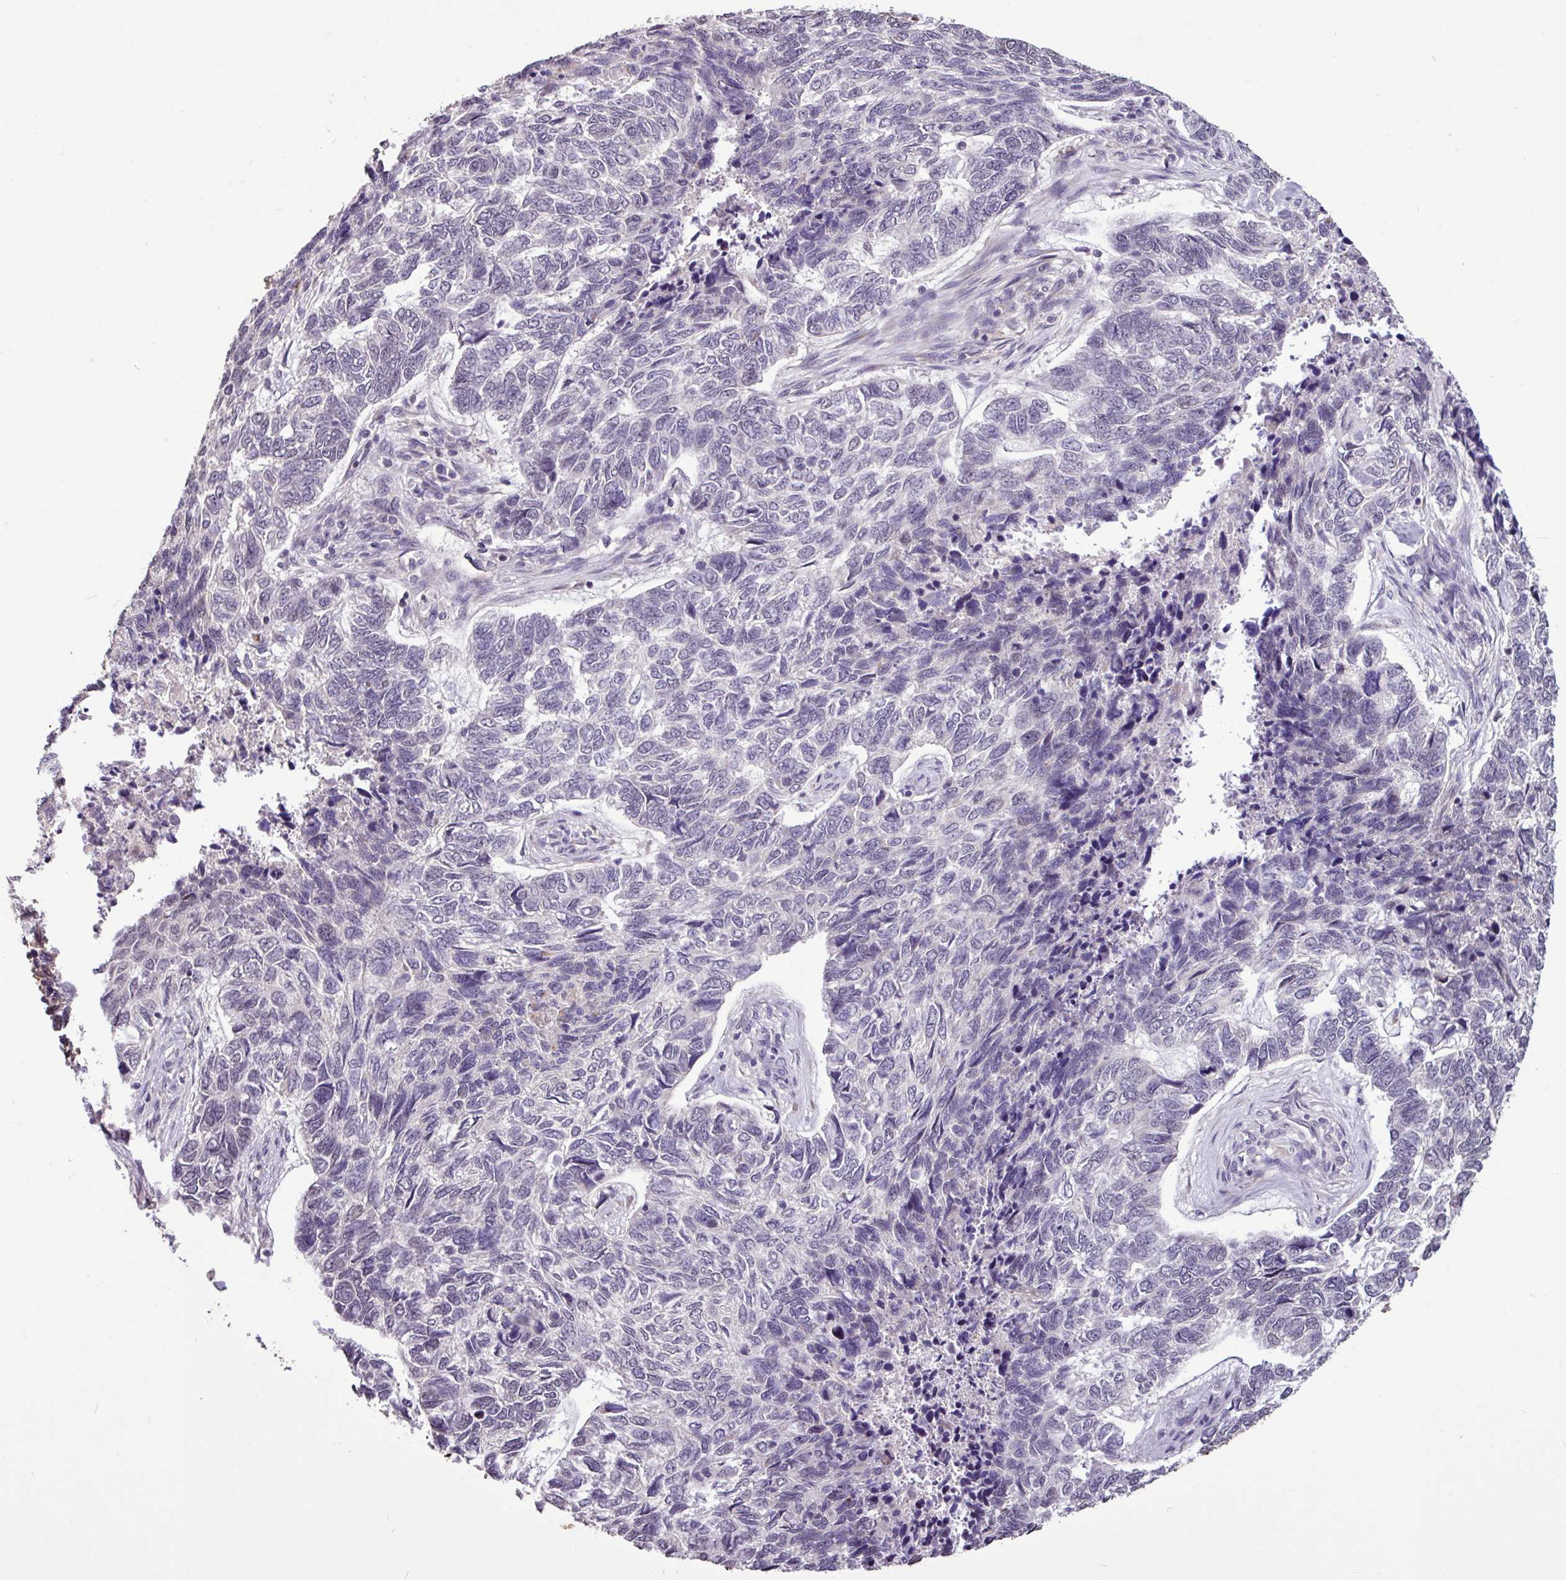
{"staining": {"intensity": "negative", "quantity": "none", "location": "none"}, "tissue": "skin cancer", "cell_type": "Tumor cells", "image_type": "cancer", "snomed": [{"axis": "morphology", "description": "Basal cell carcinoma"}, {"axis": "topography", "description": "Skin"}], "caption": "Tumor cells are negative for brown protein staining in skin cancer (basal cell carcinoma).", "gene": "SKIC2", "patient": {"sex": "female", "age": 65}}